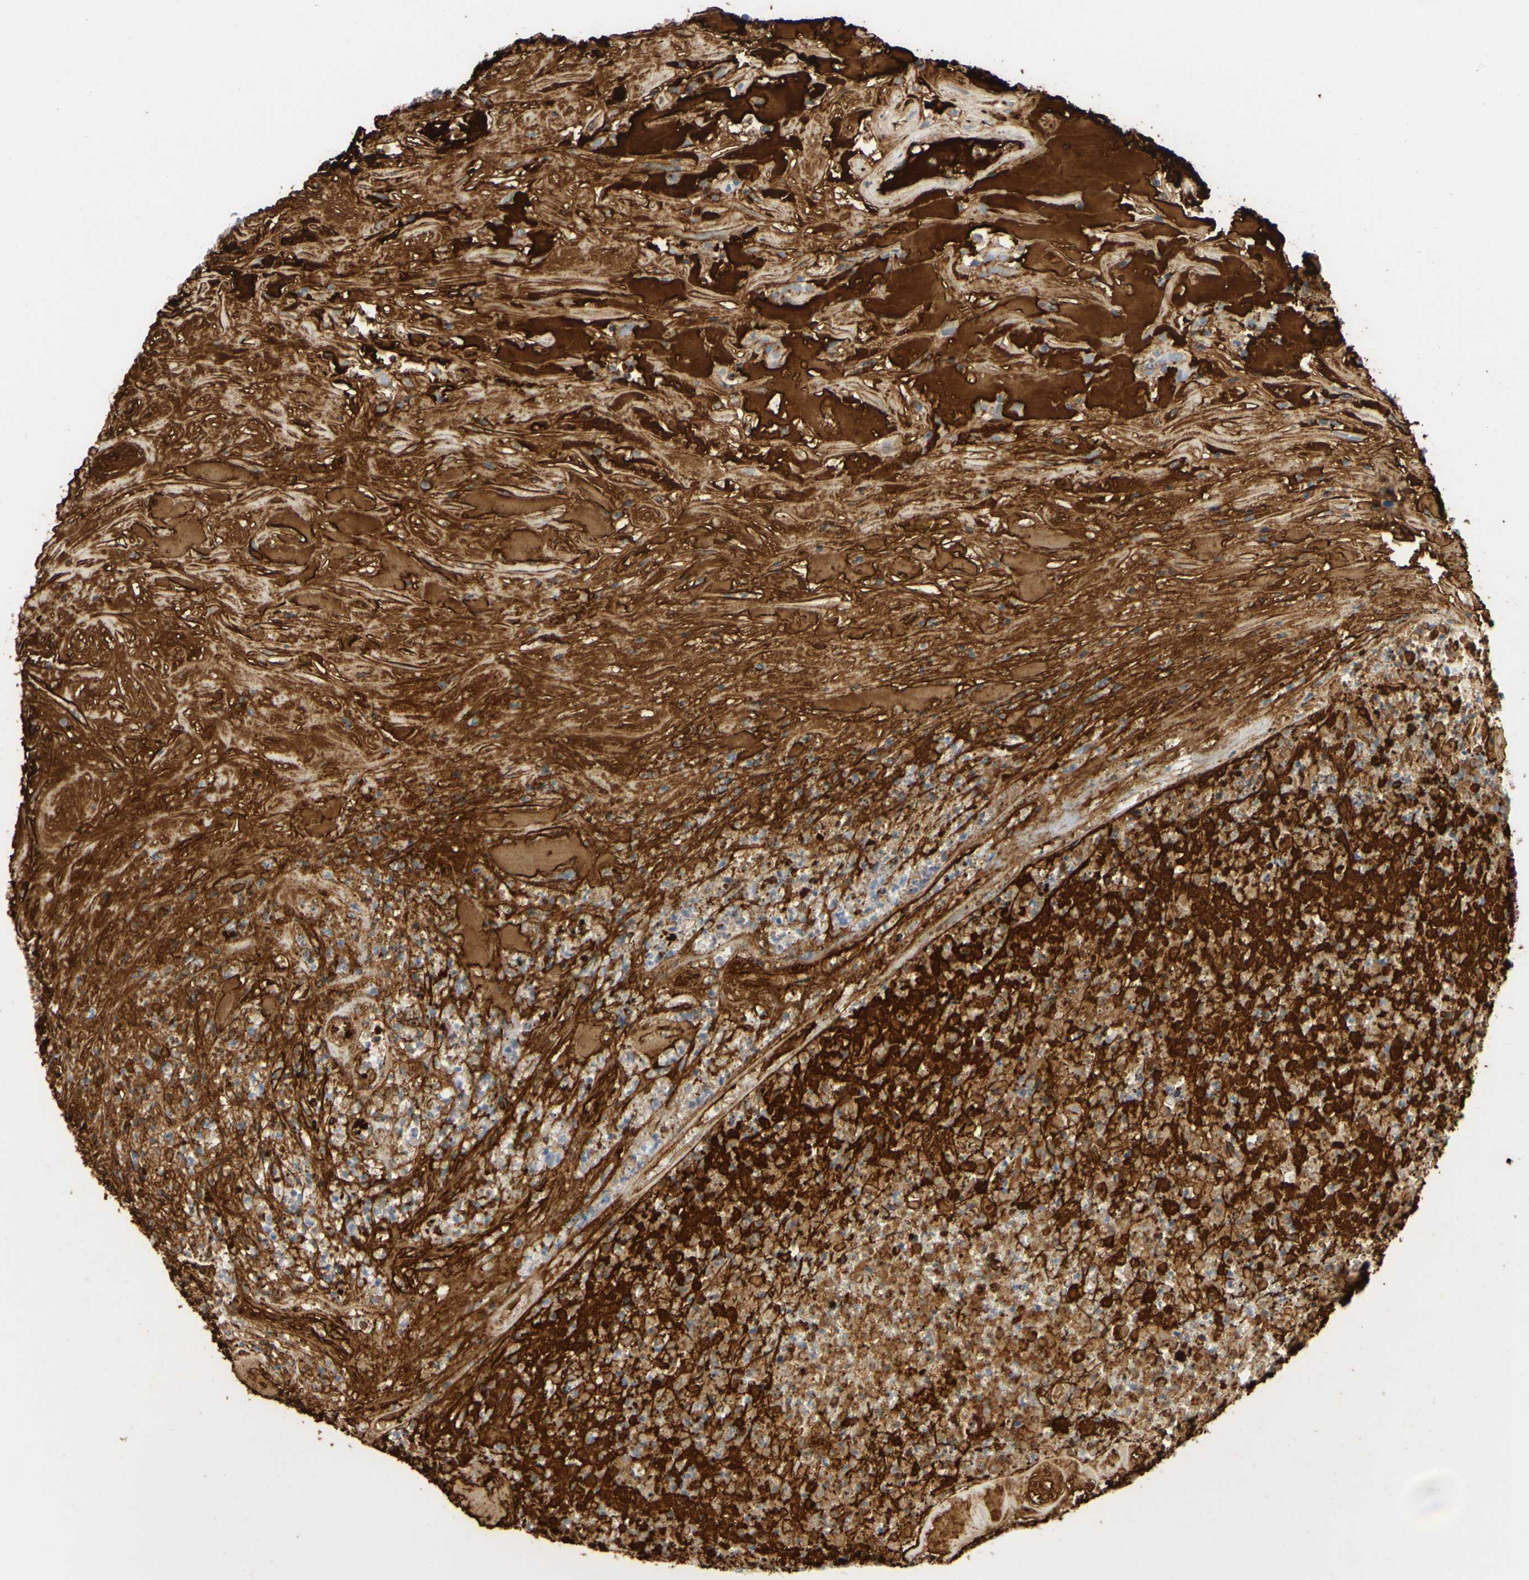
{"staining": {"intensity": "strong", "quantity": ">75%", "location": "cytoplasmic/membranous"}, "tissue": "urothelial cancer", "cell_type": "Tumor cells", "image_type": "cancer", "snomed": [{"axis": "morphology", "description": "Urothelial carcinoma, High grade"}, {"axis": "topography", "description": "Urinary bladder"}], "caption": "Strong cytoplasmic/membranous protein expression is appreciated in approximately >75% of tumor cells in urothelial carcinoma (high-grade).", "gene": "FGB", "patient": {"sex": "male", "age": 66}}